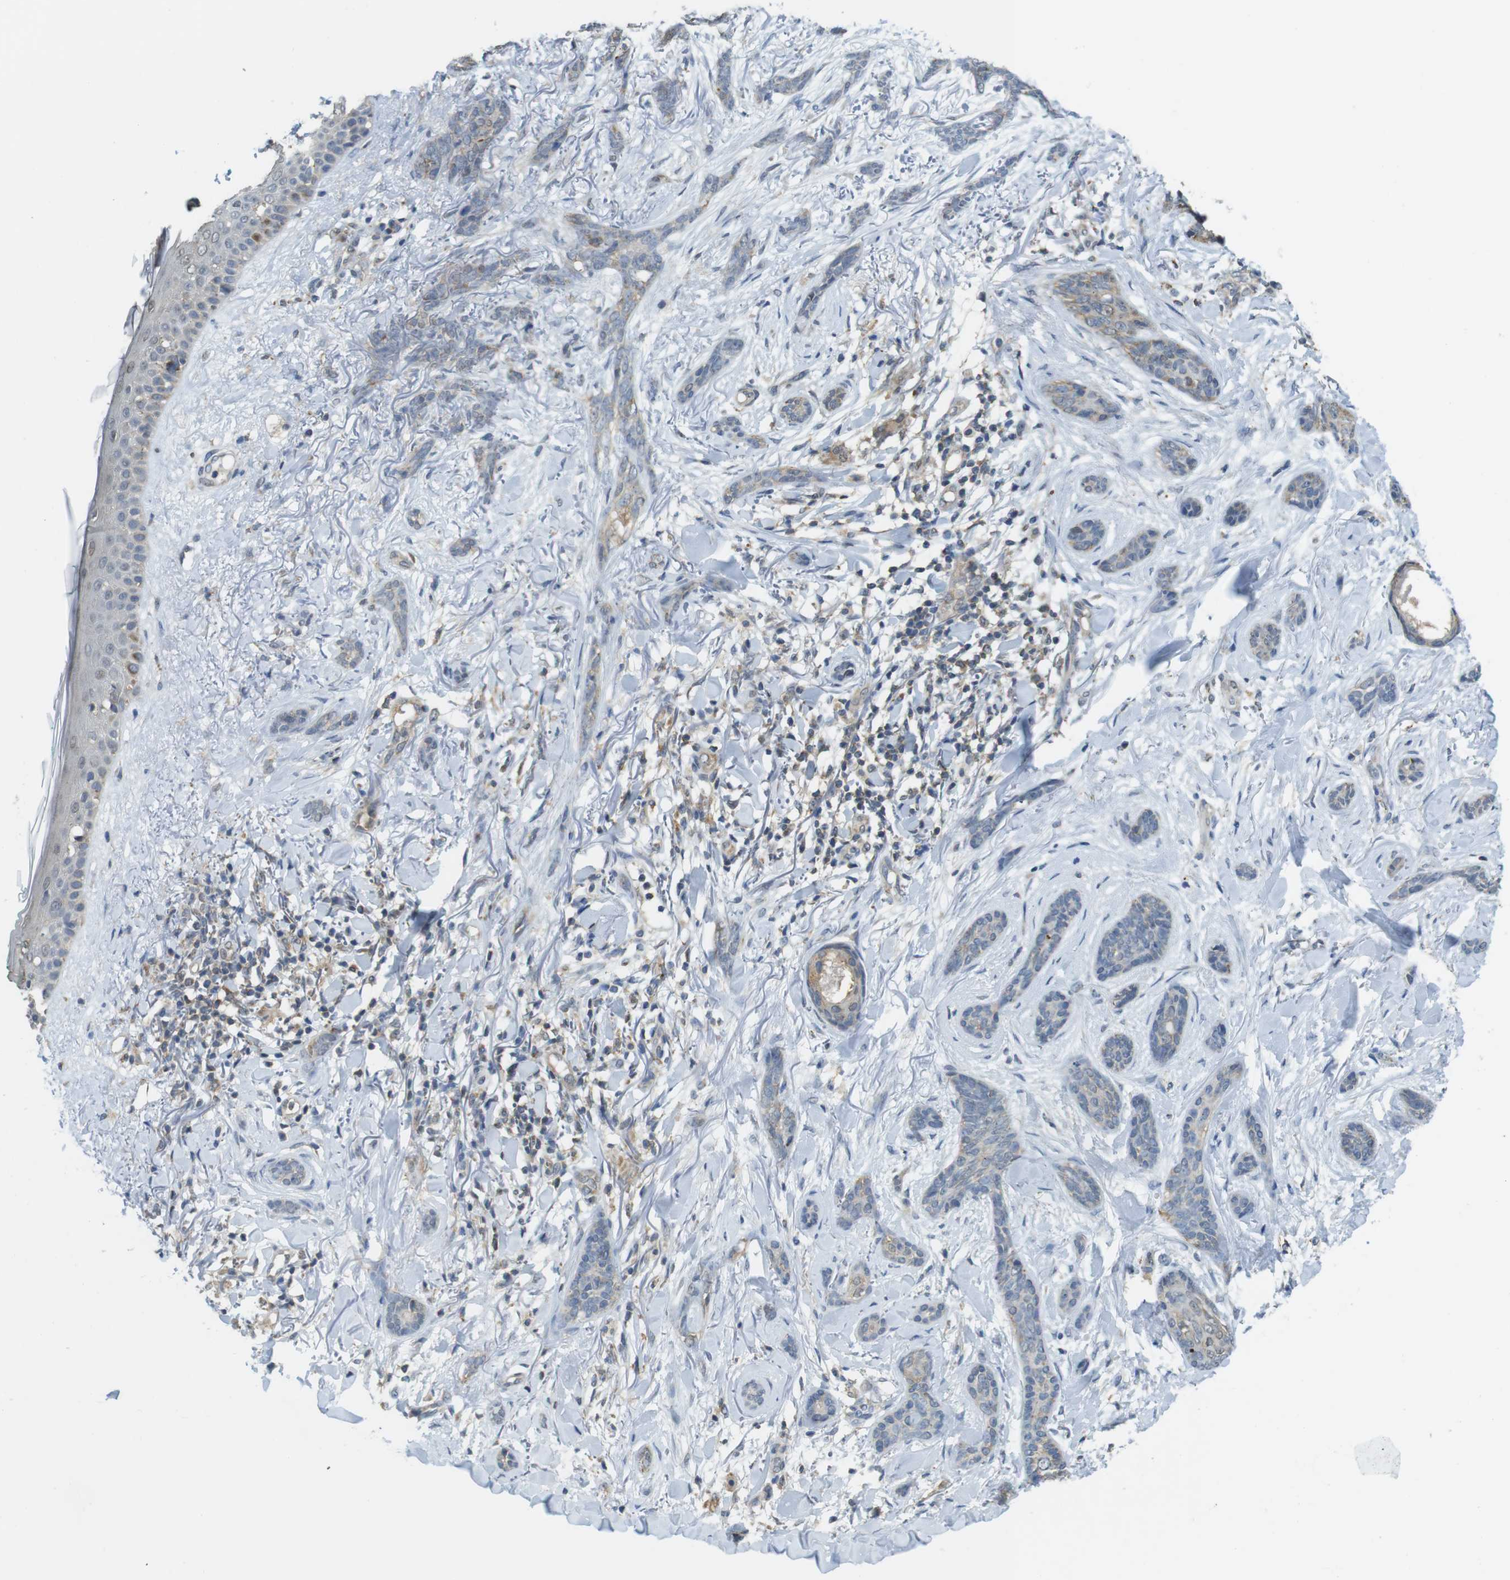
{"staining": {"intensity": "weak", "quantity": "<25%", "location": "cytoplasmic/membranous"}, "tissue": "skin cancer", "cell_type": "Tumor cells", "image_type": "cancer", "snomed": [{"axis": "morphology", "description": "Basal cell carcinoma"}, {"axis": "morphology", "description": "Adnexal tumor, benign"}, {"axis": "topography", "description": "Skin"}], "caption": "IHC micrograph of basal cell carcinoma (skin) stained for a protein (brown), which displays no expression in tumor cells.", "gene": "BRI3BP", "patient": {"sex": "female", "age": 42}}